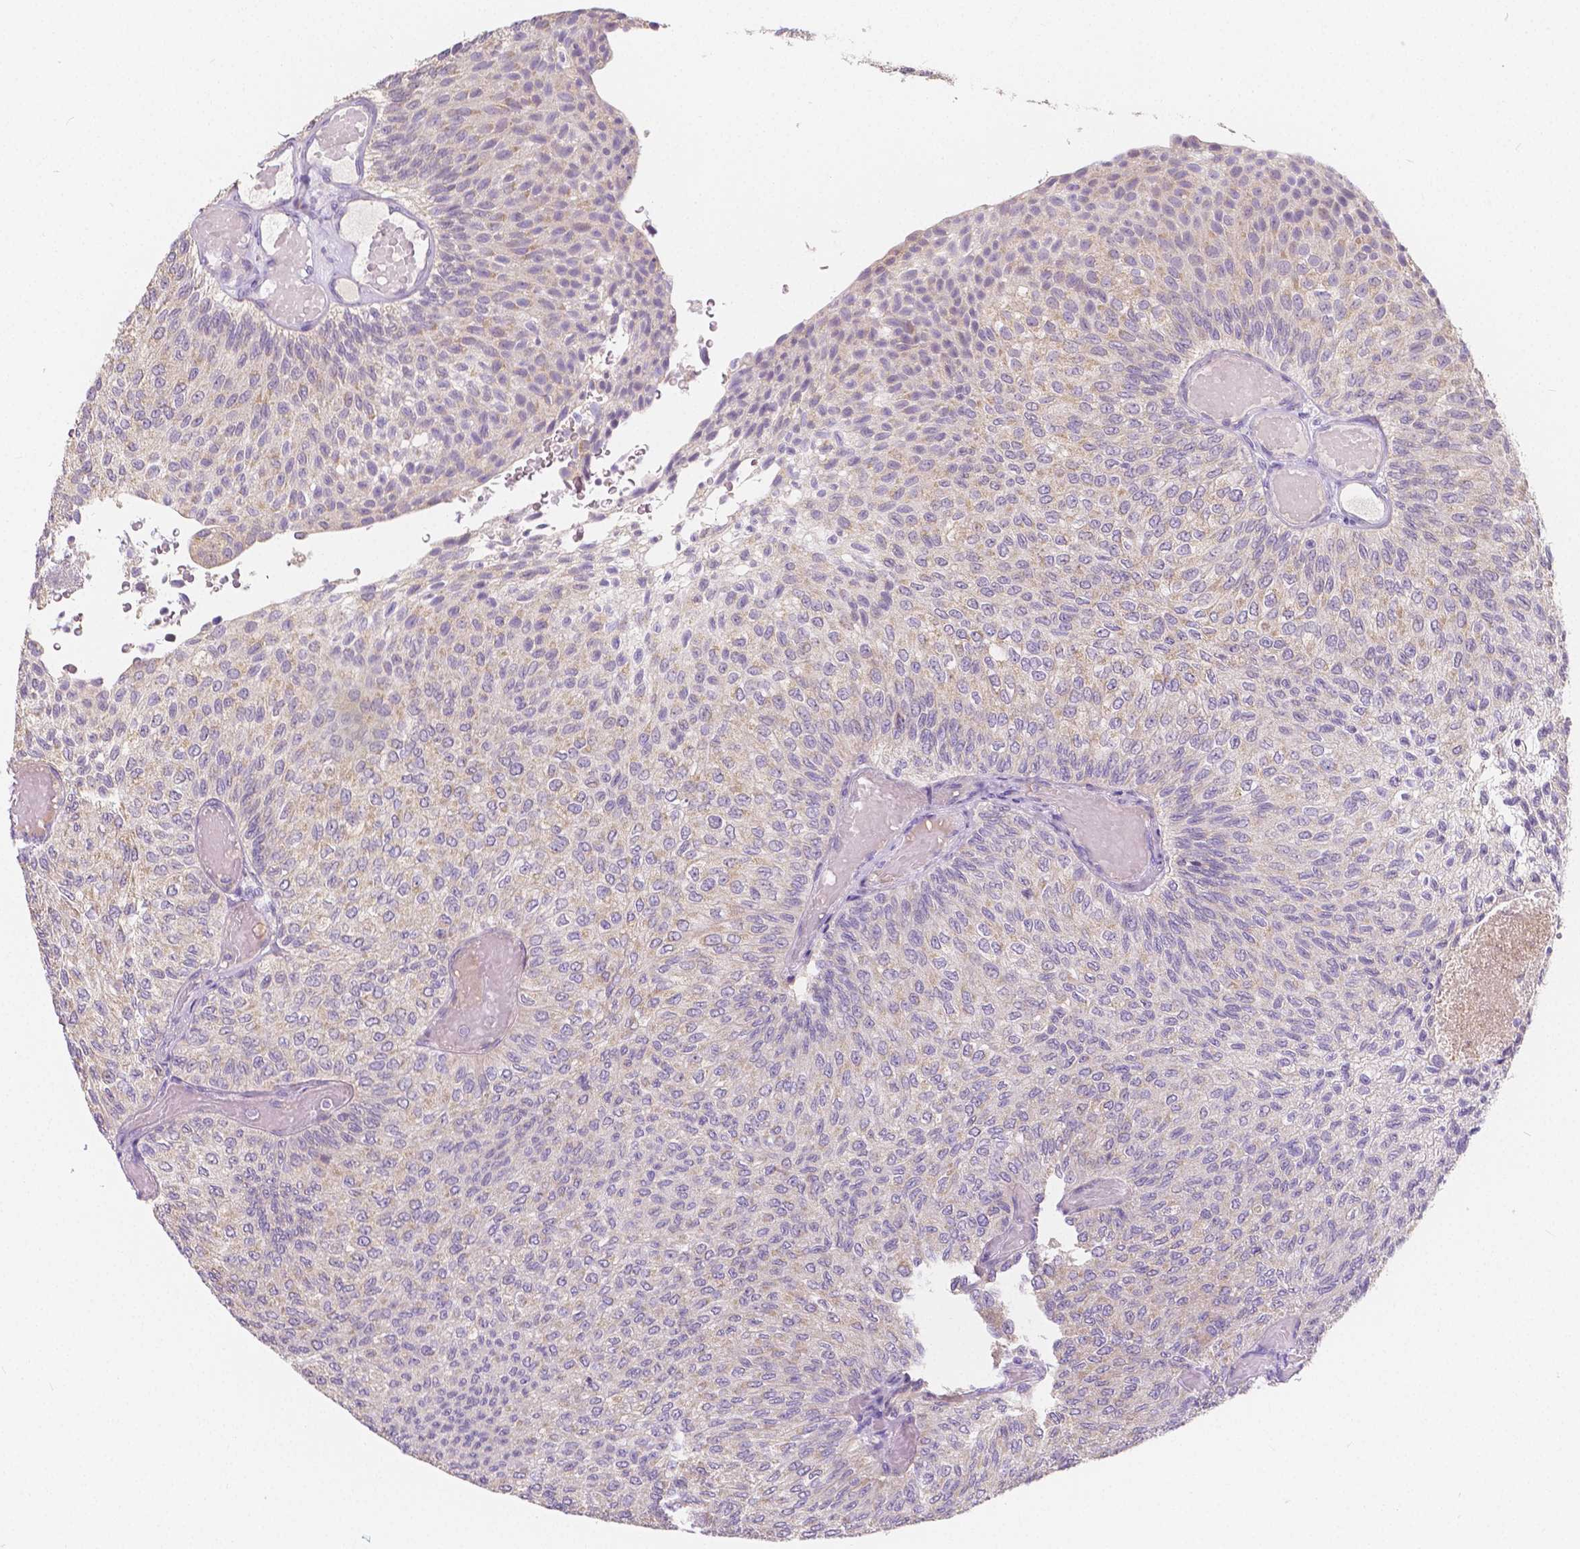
{"staining": {"intensity": "weak", "quantity": "<25%", "location": "cytoplasmic/membranous"}, "tissue": "urothelial cancer", "cell_type": "Tumor cells", "image_type": "cancer", "snomed": [{"axis": "morphology", "description": "Urothelial carcinoma, Low grade"}, {"axis": "topography", "description": "Urinary bladder"}], "caption": "This is an IHC micrograph of urothelial cancer. There is no positivity in tumor cells.", "gene": "RNF186", "patient": {"sex": "male", "age": 78}}